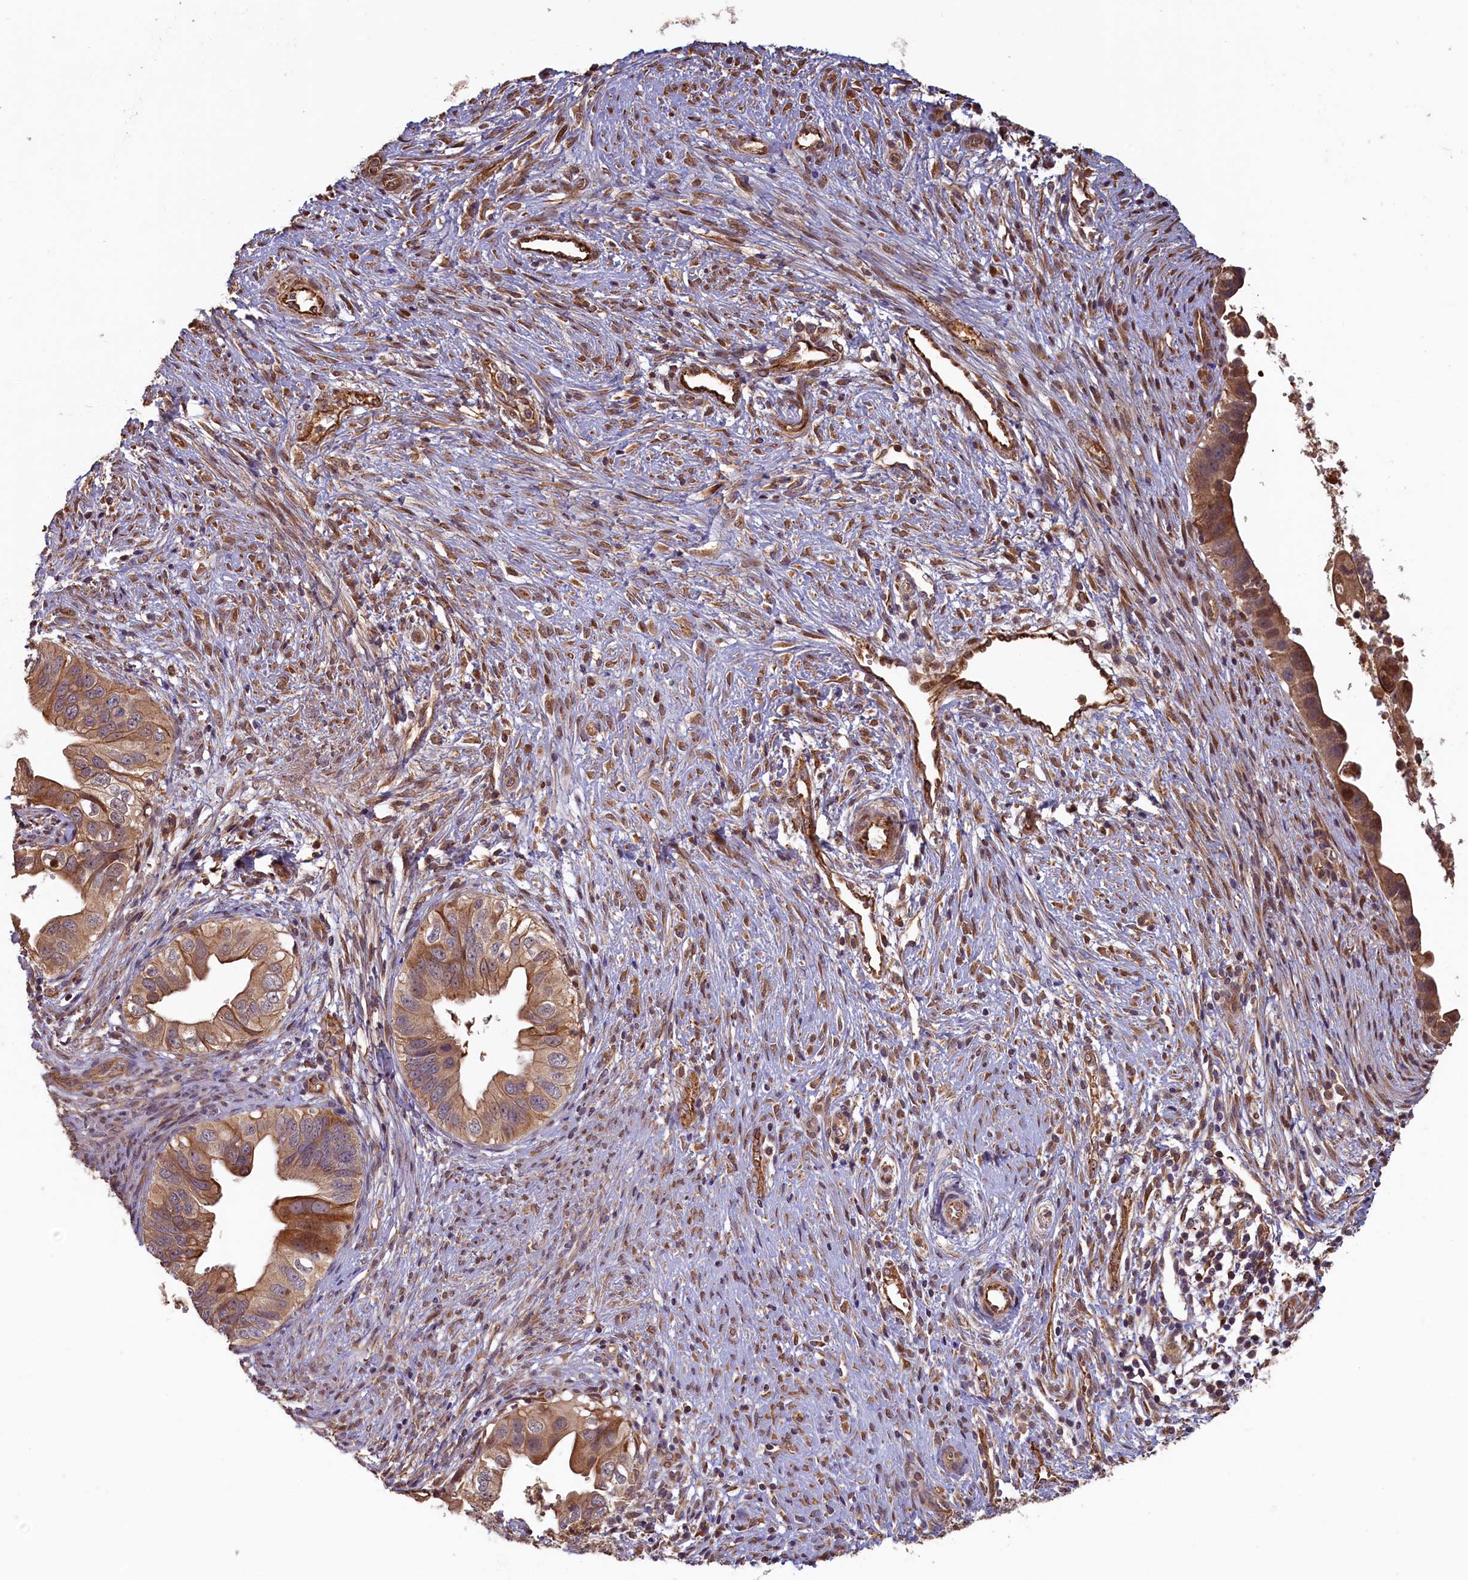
{"staining": {"intensity": "moderate", "quantity": "<25%", "location": "cytoplasmic/membranous"}, "tissue": "cervical cancer", "cell_type": "Tumor cells", "image_type": "cancer", "snomed": [{"axis": "morphology", "description": "Adenocarcinoma, NOS"}, {"axis": "topography", "description": "Cervix"}], "caption": "A high-resolution image shows immunohistochemistry (IHC) staining of cervical cancer, which displays moderate cytoplasmic/membranous expression in approximately <25% of tumor cells.", "gene": "ACSBG1", "patient": {"sex": "female", "age": 42}}